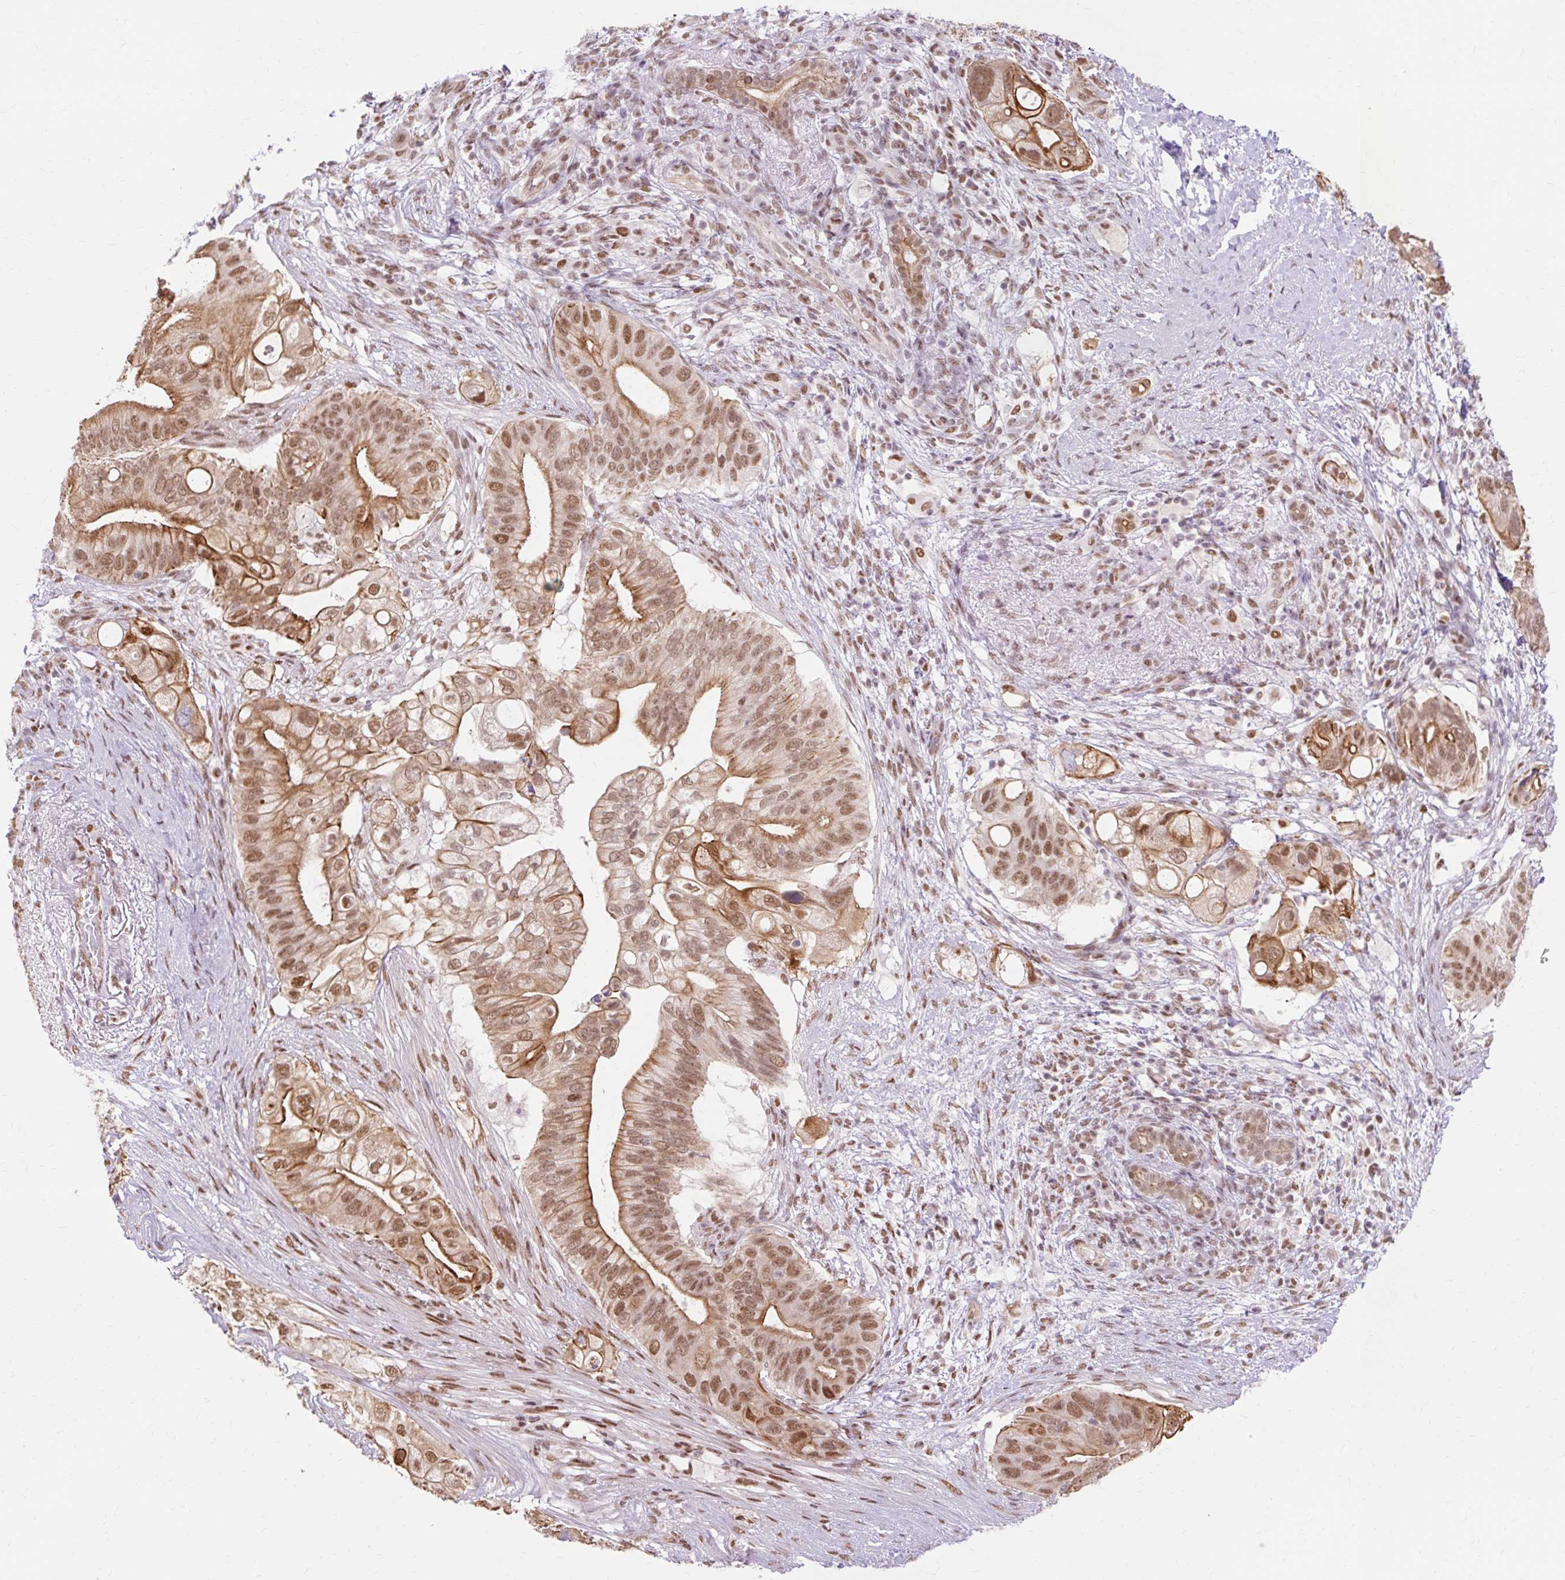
{"staining": {"intensity": "strong", "quantity": ">75%", "location": "cytoplasmic/membranous,nuclear"}, "tissue": "pancreatic cancer", "cell_type": "Tumor cells", "image_type": "cancer", "snomed": [{"axis": "morphology", "description": "Adenocarcinoma, NOS"}, {"axis": "topography", "description": "Pancreas"}], "caption": "Tumor cells demonstrate strong cytoplasmic/membranous and nuclear positivity in approximately >75% of cells in pancreatic cancer (adenocarcinoma).", "gene": "NPIPB12", "patient": {"sex": "female", "age": 72}}